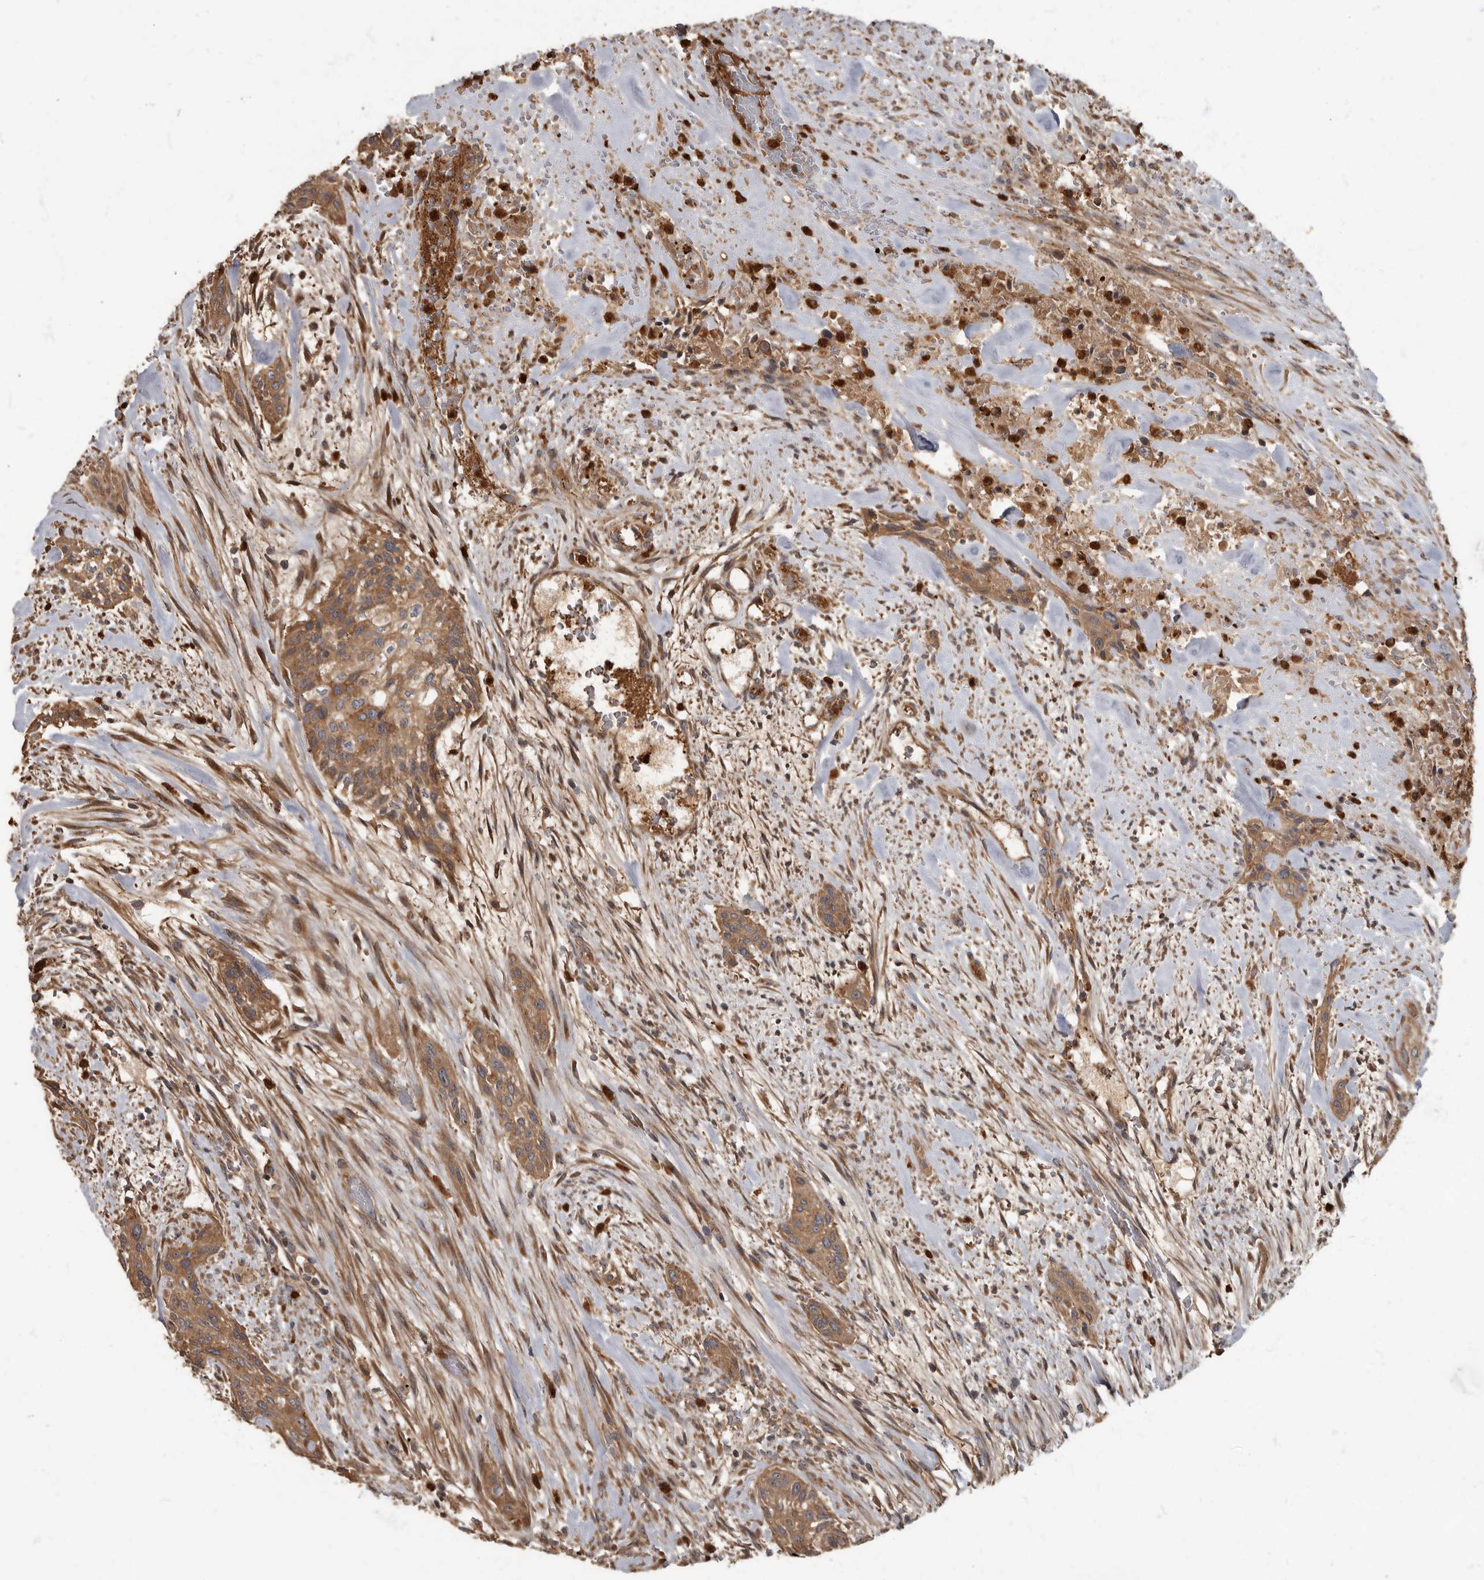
{"staining": {"intensity": "strong", "quantity": ">75%", "location": "cytoplasmic/membranous"}, "tissue": "urothelial cancer", "cell_type": "Tumor cells", "image_type": "cancer", "snomed": [{"axis": "morphology", "description": "Urothelial carcinoma, High grade"}, {"axis": "topography", "description": "Urinary bladder"}], "caption": "Protein expression analysis of human urothelial cancer reveals strong cytoplasmic/membranous positivity in about >75% of tumor cells.", "gene": "DAAM1", "patient": {"sex": "male", "age": 35}}